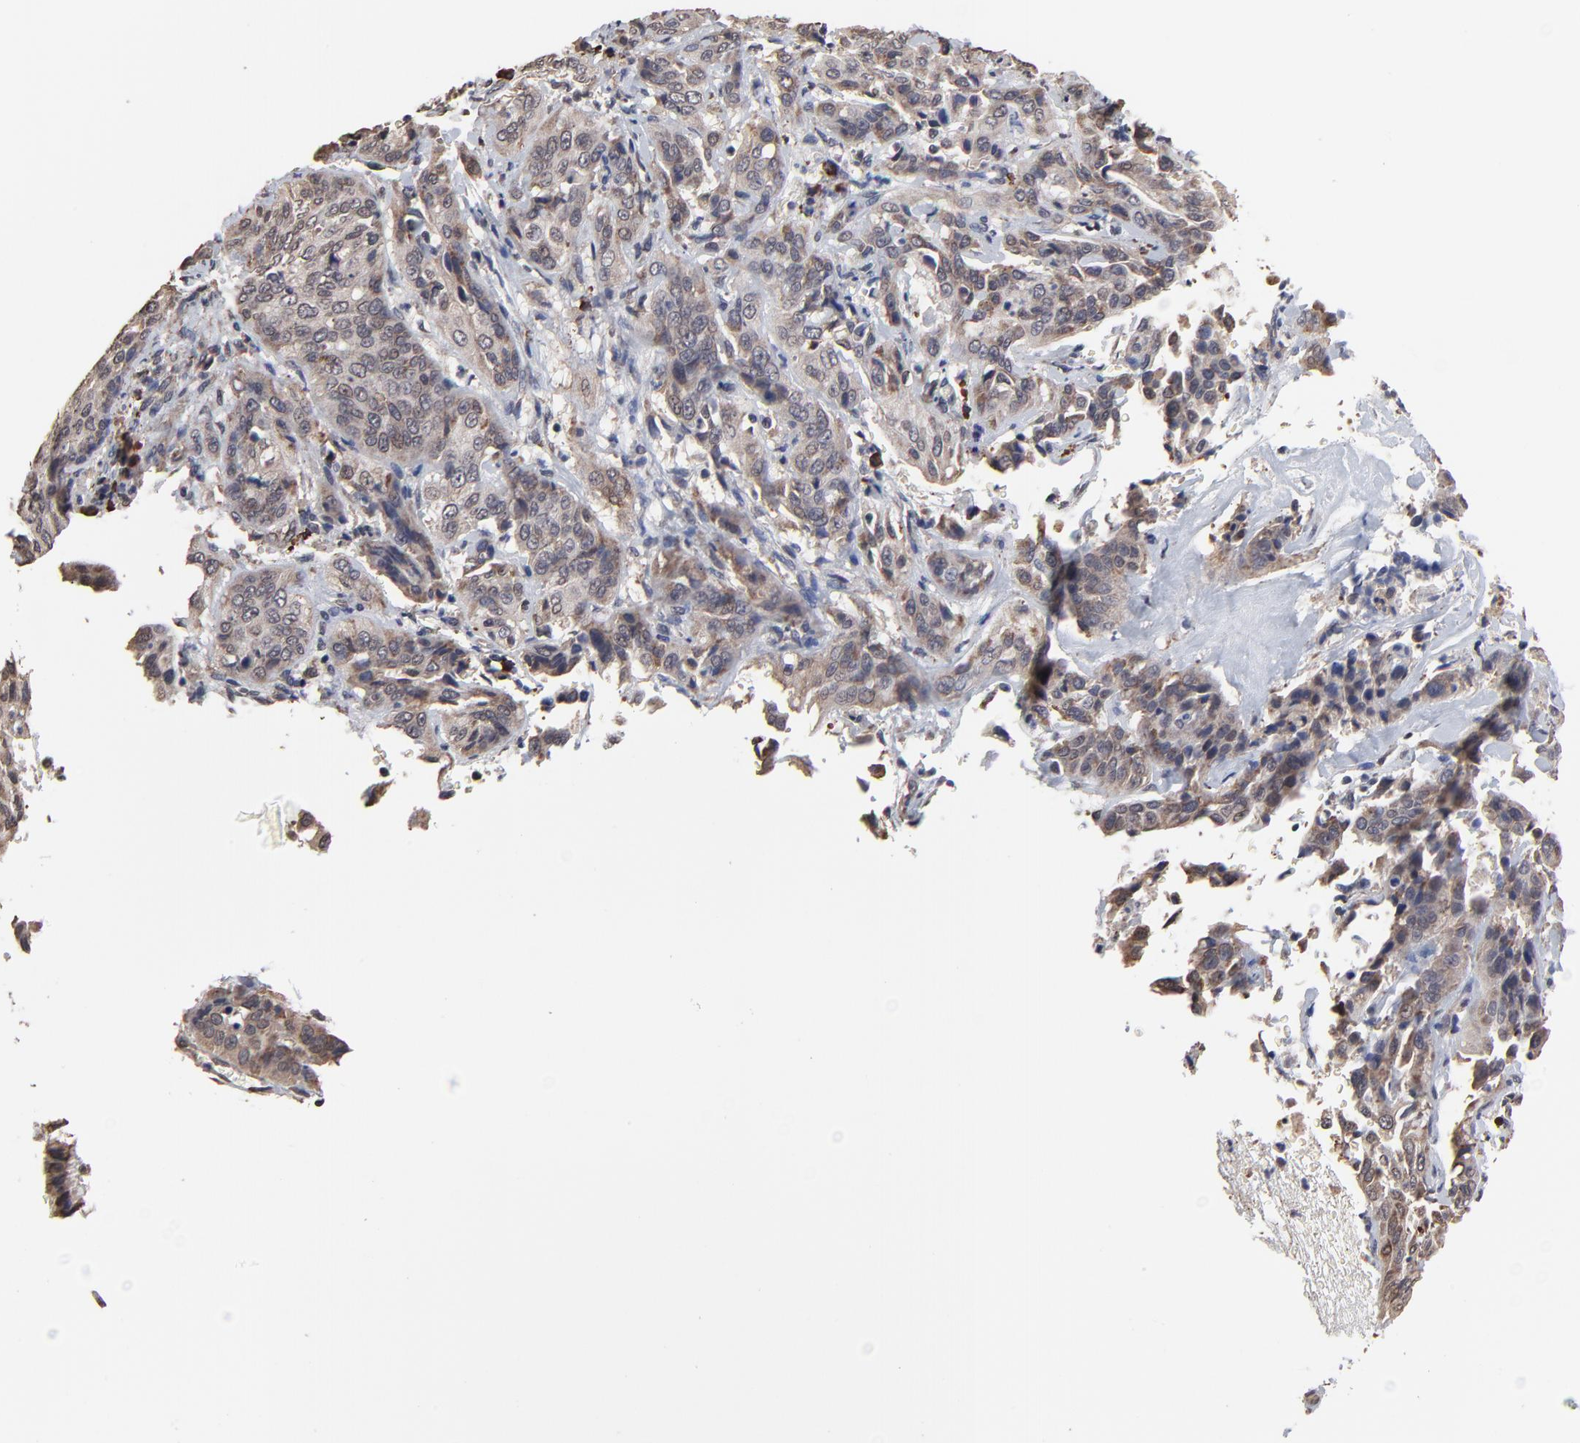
{"staining": {"intensity": "moderate", "quantity": "25%-75%", "location": "cytoplasmic/membranous"}, "tissue": "cervical cancer", "cell_type": "Tumor cells", "image_type": "cancer", "snomed": [{"axis": "morphology", "description": "Squamous cell carcinoma, NOS"}, {"axis": "topography", "description": "Cervix"}], "caption": "DAB immunohistochemical staining of human squamous cell carcinoma (cervical) exhibits moderate cytoplasmic/membranous protein positivity in about 25%-75% of tumor cells.", "gene": "CHM", "patient": {"sex": "female", "age": 41}}